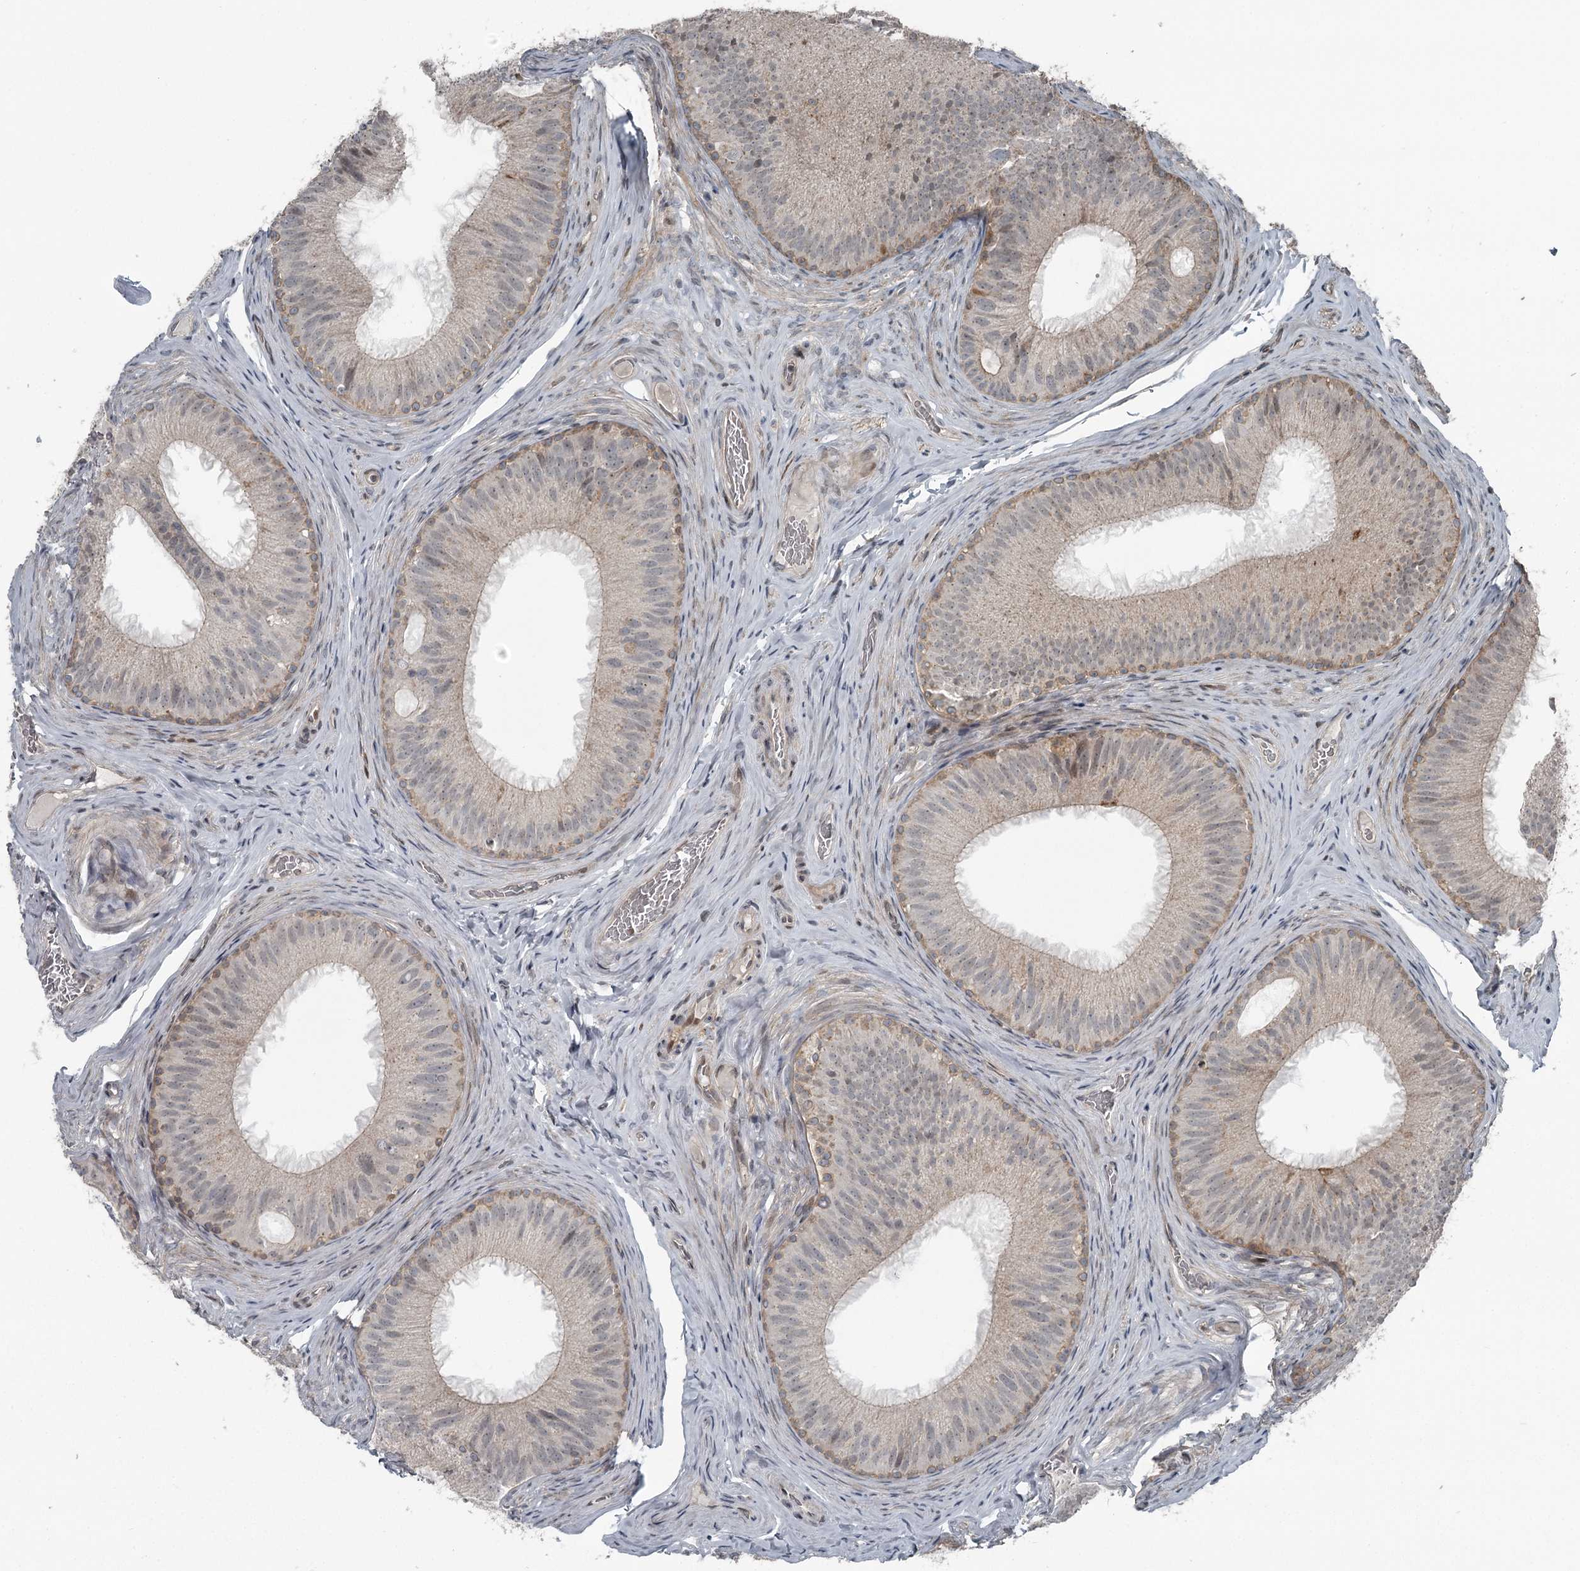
{"staining": {"intensity": "weak", "quantity": "<25%", "location": "cytoplasmic/membranous"}, "tissue": "epididymis", "cell_type": "Glandular cells", "image_type": "normal", "snomed": [{"axis": "morphology", "description": "Normal tissue, NOS"}, {"axis": "topography", "description": "Epididymis"}], "caption": "High magnification brightfield microscopy of normal epididymis stained with DAB (brown) and counterstained with hematoxylin (blue): glandular cells show no significant positivity.", "gene": "RASSF8", "patient": {"sex": "male", "age": 34}}